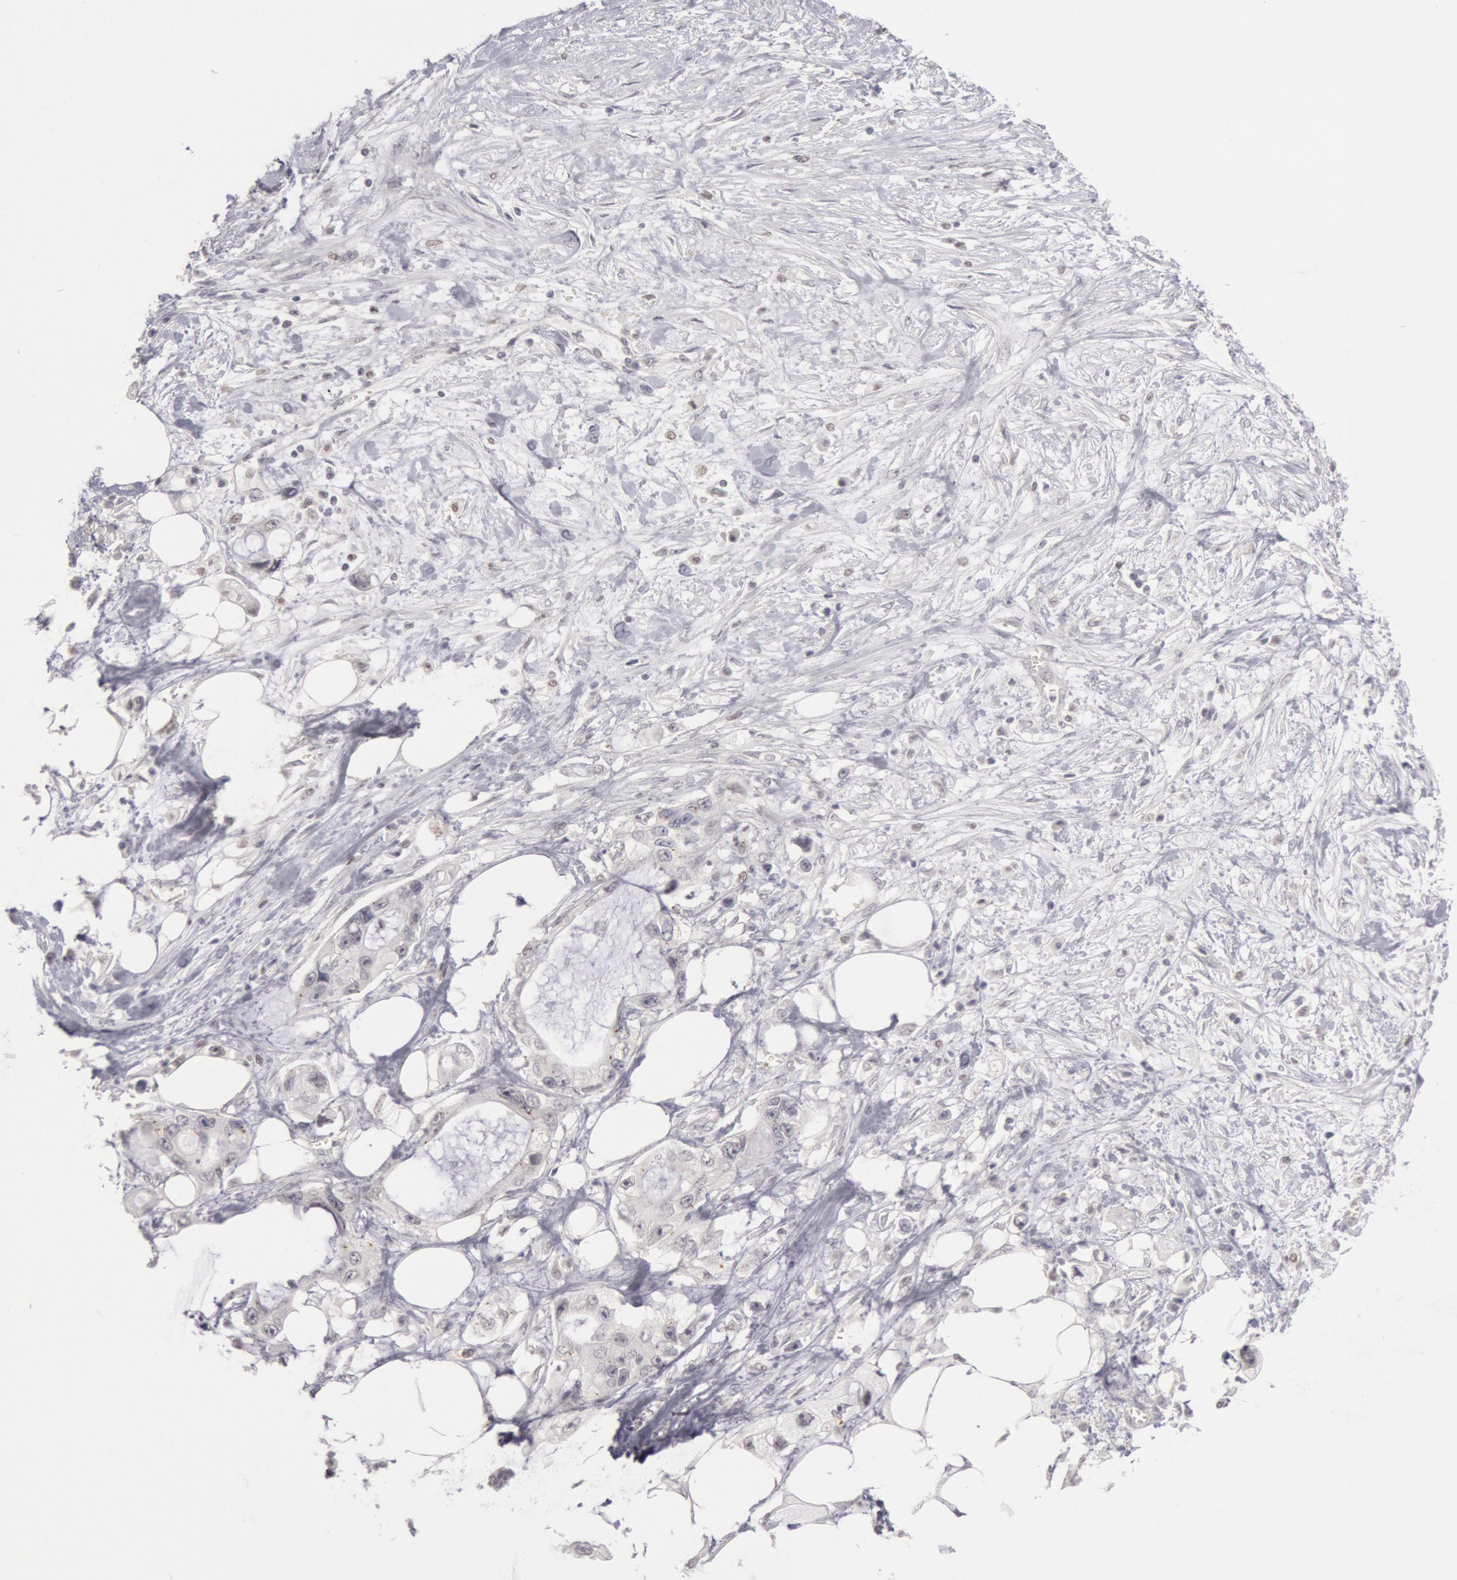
{"staining": {"intensity": "negative", "quantity": "none", "location": "none"}, "tissue": "pancreatic cancer", "cell_type": "Tumor cells", "image_type": "cancer", "snomed": [{"axis": "morphology", "description": "Adenocarcinoma, NOS"}, {"axis": "topography", "description": "Pancreas"}, {"axis": "topography", "description": "Stomach, upper"}], "caption": "Immunohistochemistry (IHC) histopathology image of pancreatic cancer stained for a protein (brown), which reveals no positivity in tumor cells.", "gene": "RIMBP3C", "patient": {"sex": "male", "age": 77}}